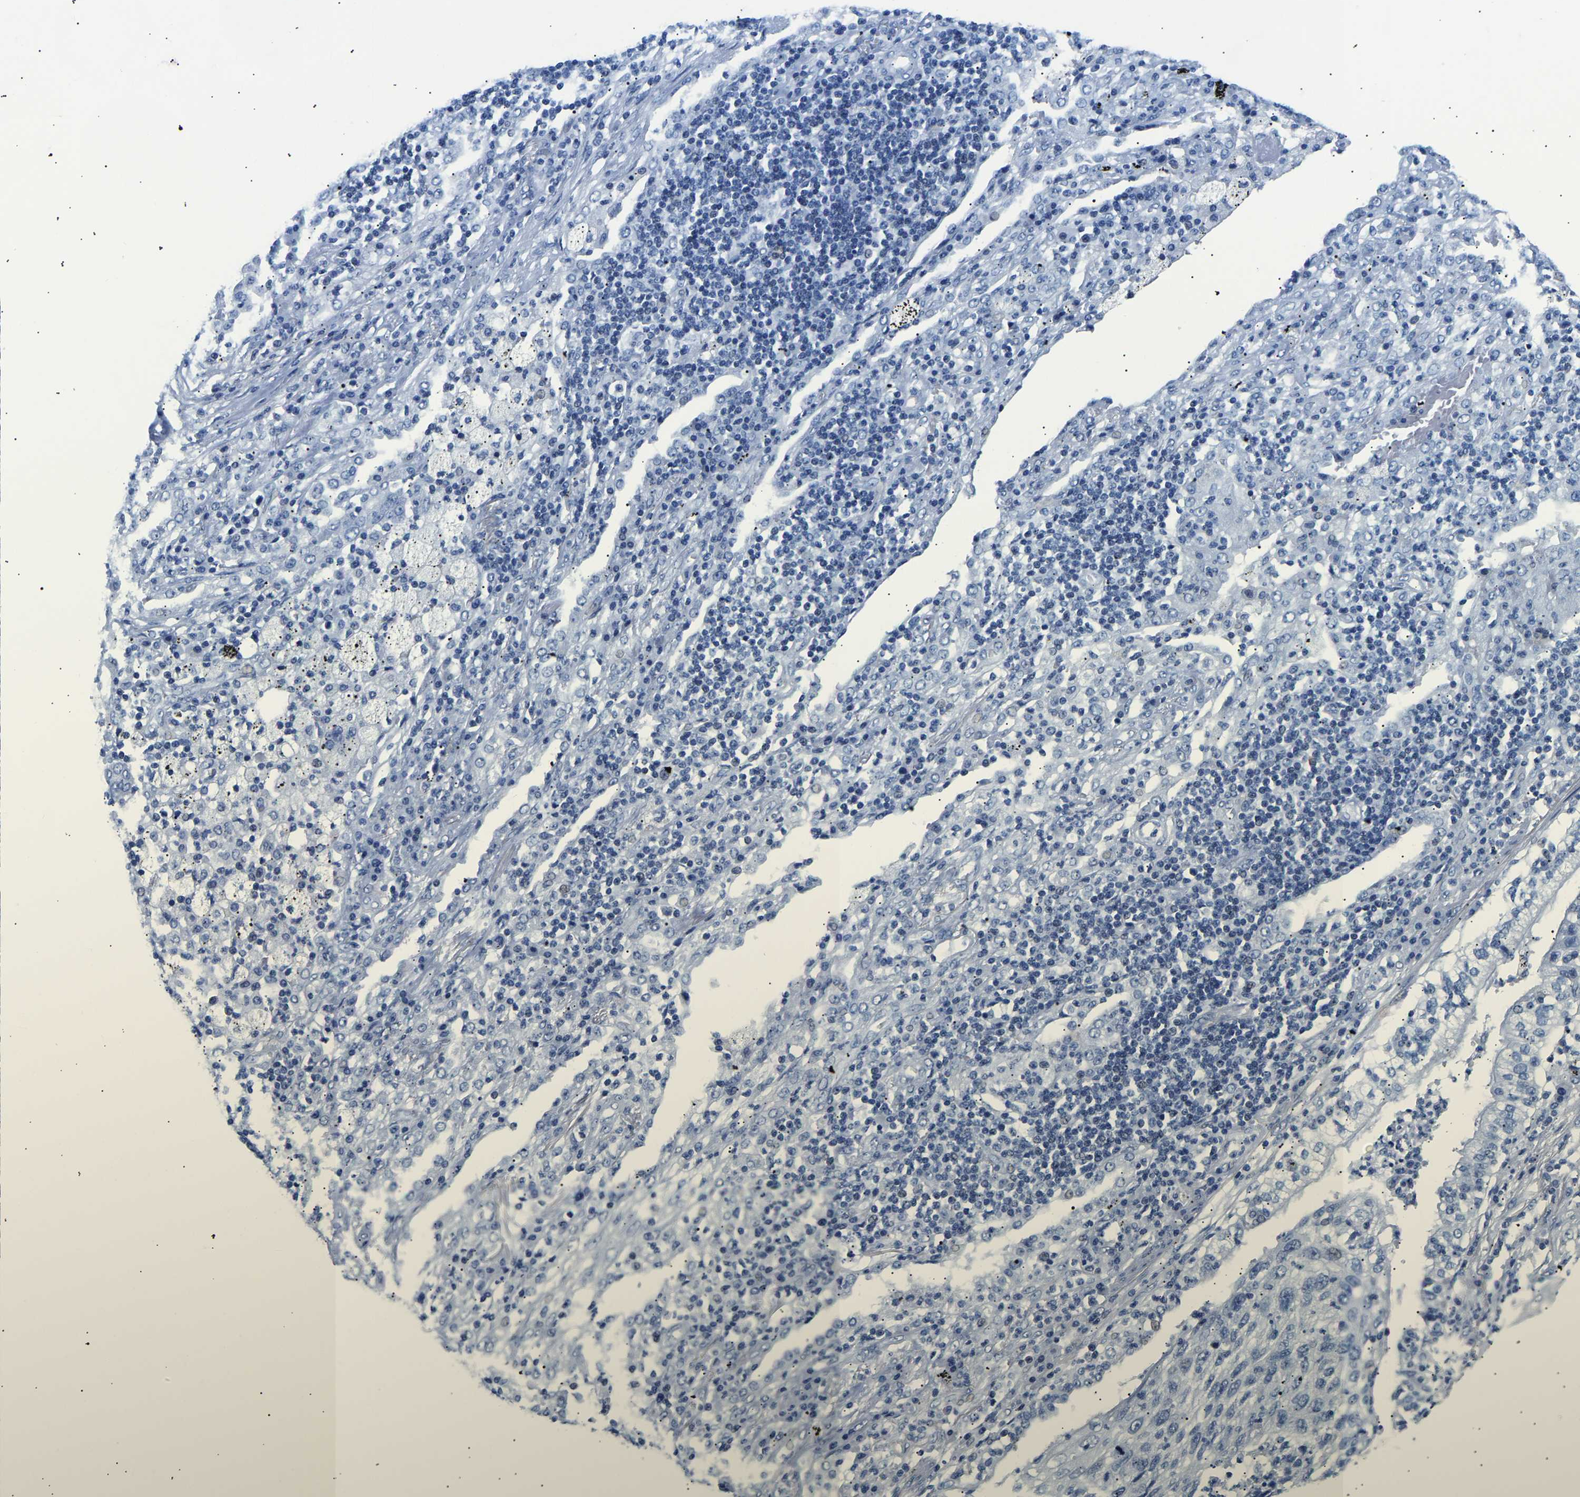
{"staining": {"intensity": "negative", "quantity": "none", "location": "none"}, "tissue": "lung cancer", "cell_type": "Tumor cells", "image_type": "cancer", "snomed": [{"axis": "morphology", "description": "Squamous cell carcinoma, NOS"}, {"axis": "topography", "description": "Lung"}], "caption": "Tumor cells are negative for brown protein staining in squamous cell carcinoma (lung).", "gene": "SPINK2", "patient": {"sex": "female", "age": 63}}